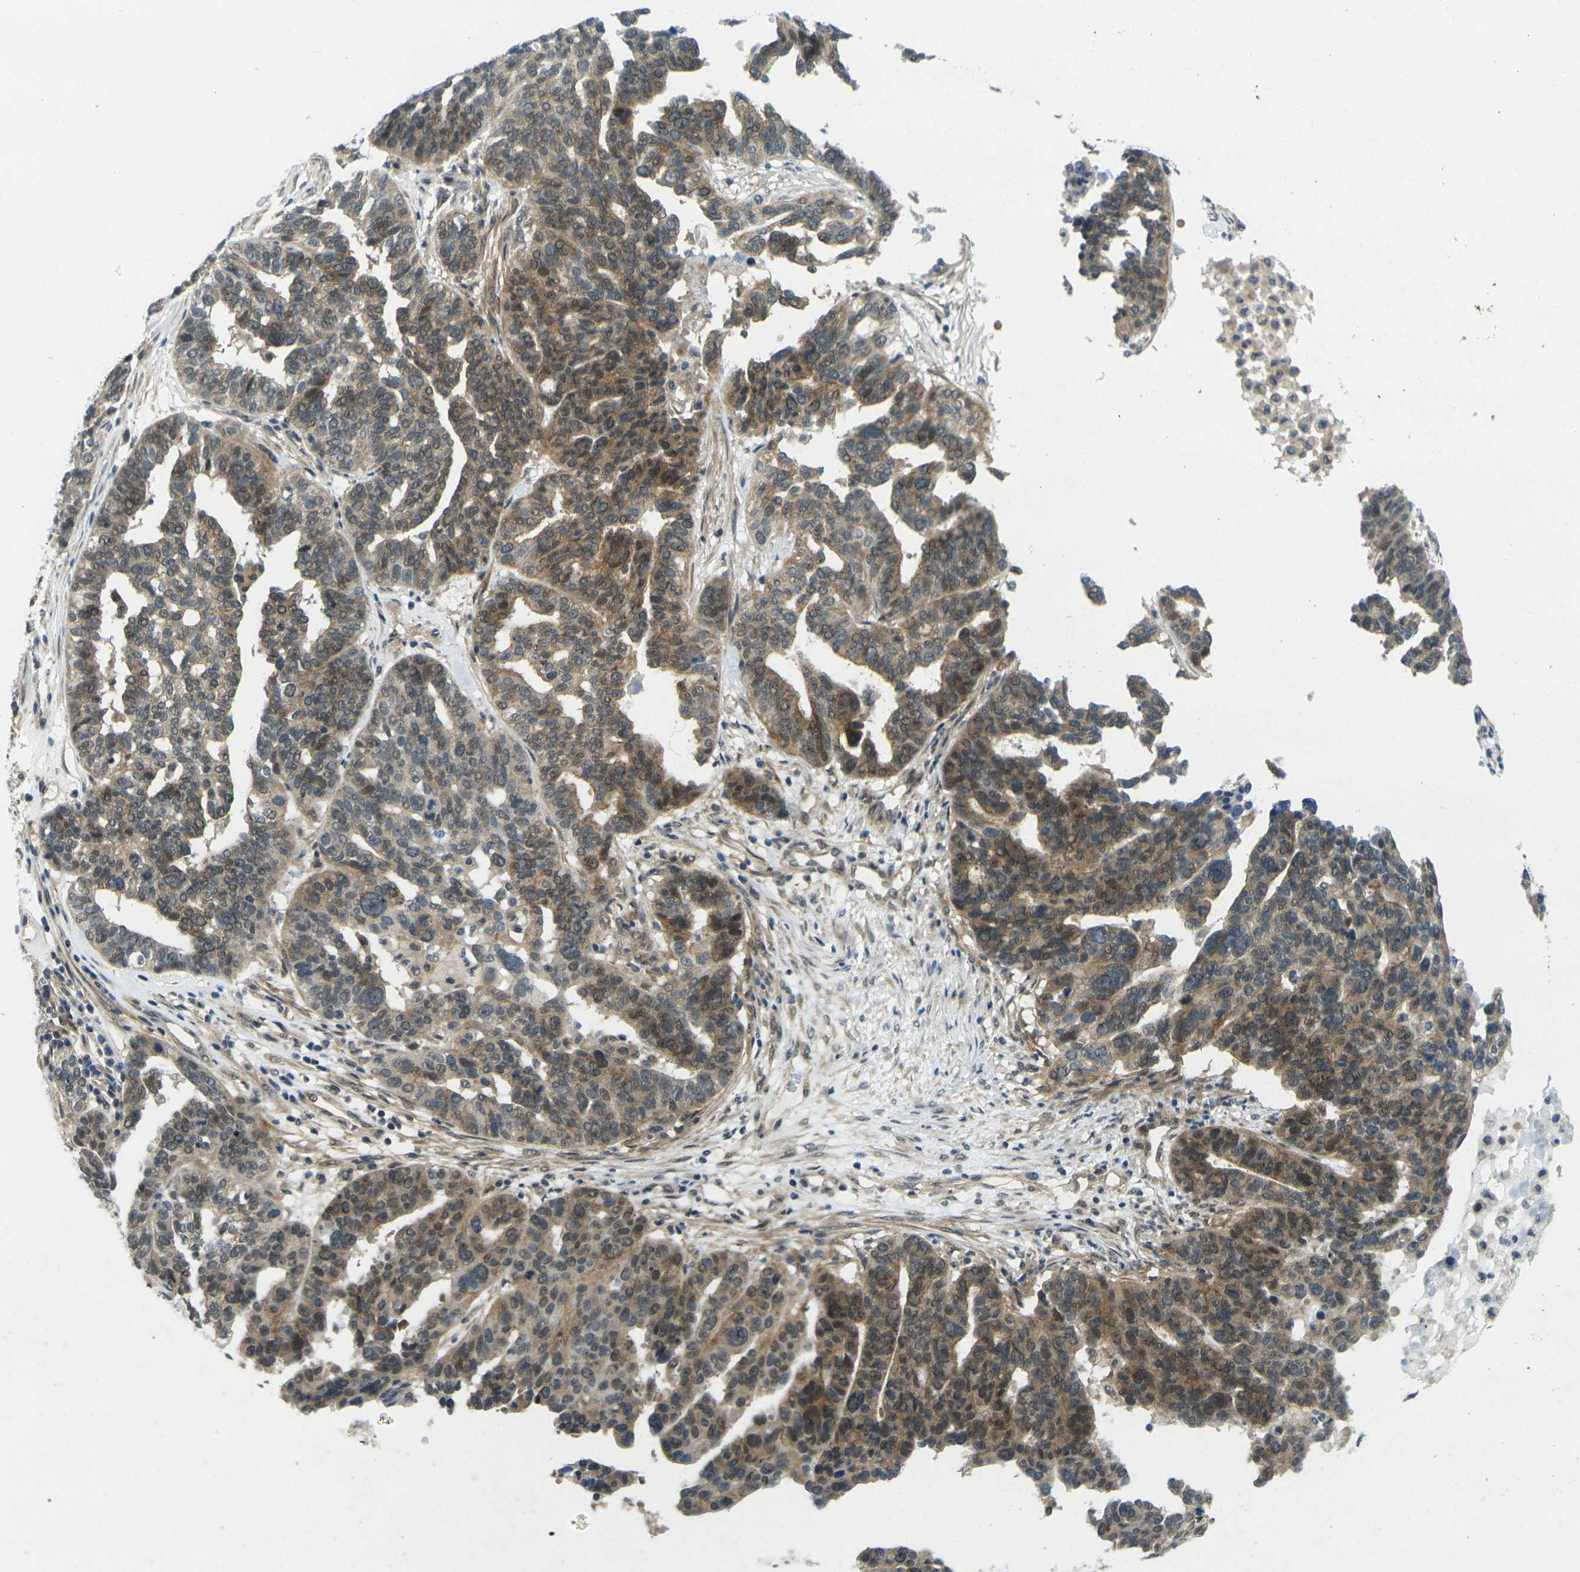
{"staining": {"intensity": "moderate", "quantity": "25%-75%", "location": "cytoplasmic/membranous"}, "tissue": "ovarian cancer", "cell_type": "Tumor cells", "image_type": "cancer", "snomed": [{"axis": "morphology", "description": "Cystadenocarcinoma, serous, NOS"}, {"axis": "topography", "description": "Ovary"}], "caption": "Protein expression by IHC shows moderate cytoplasmic/membranous staining in approximately 25%-75% of tumor cells in ovarian cancer.", "gene": "KCTD10", "patient": {"sex": "female", "age": 59}}